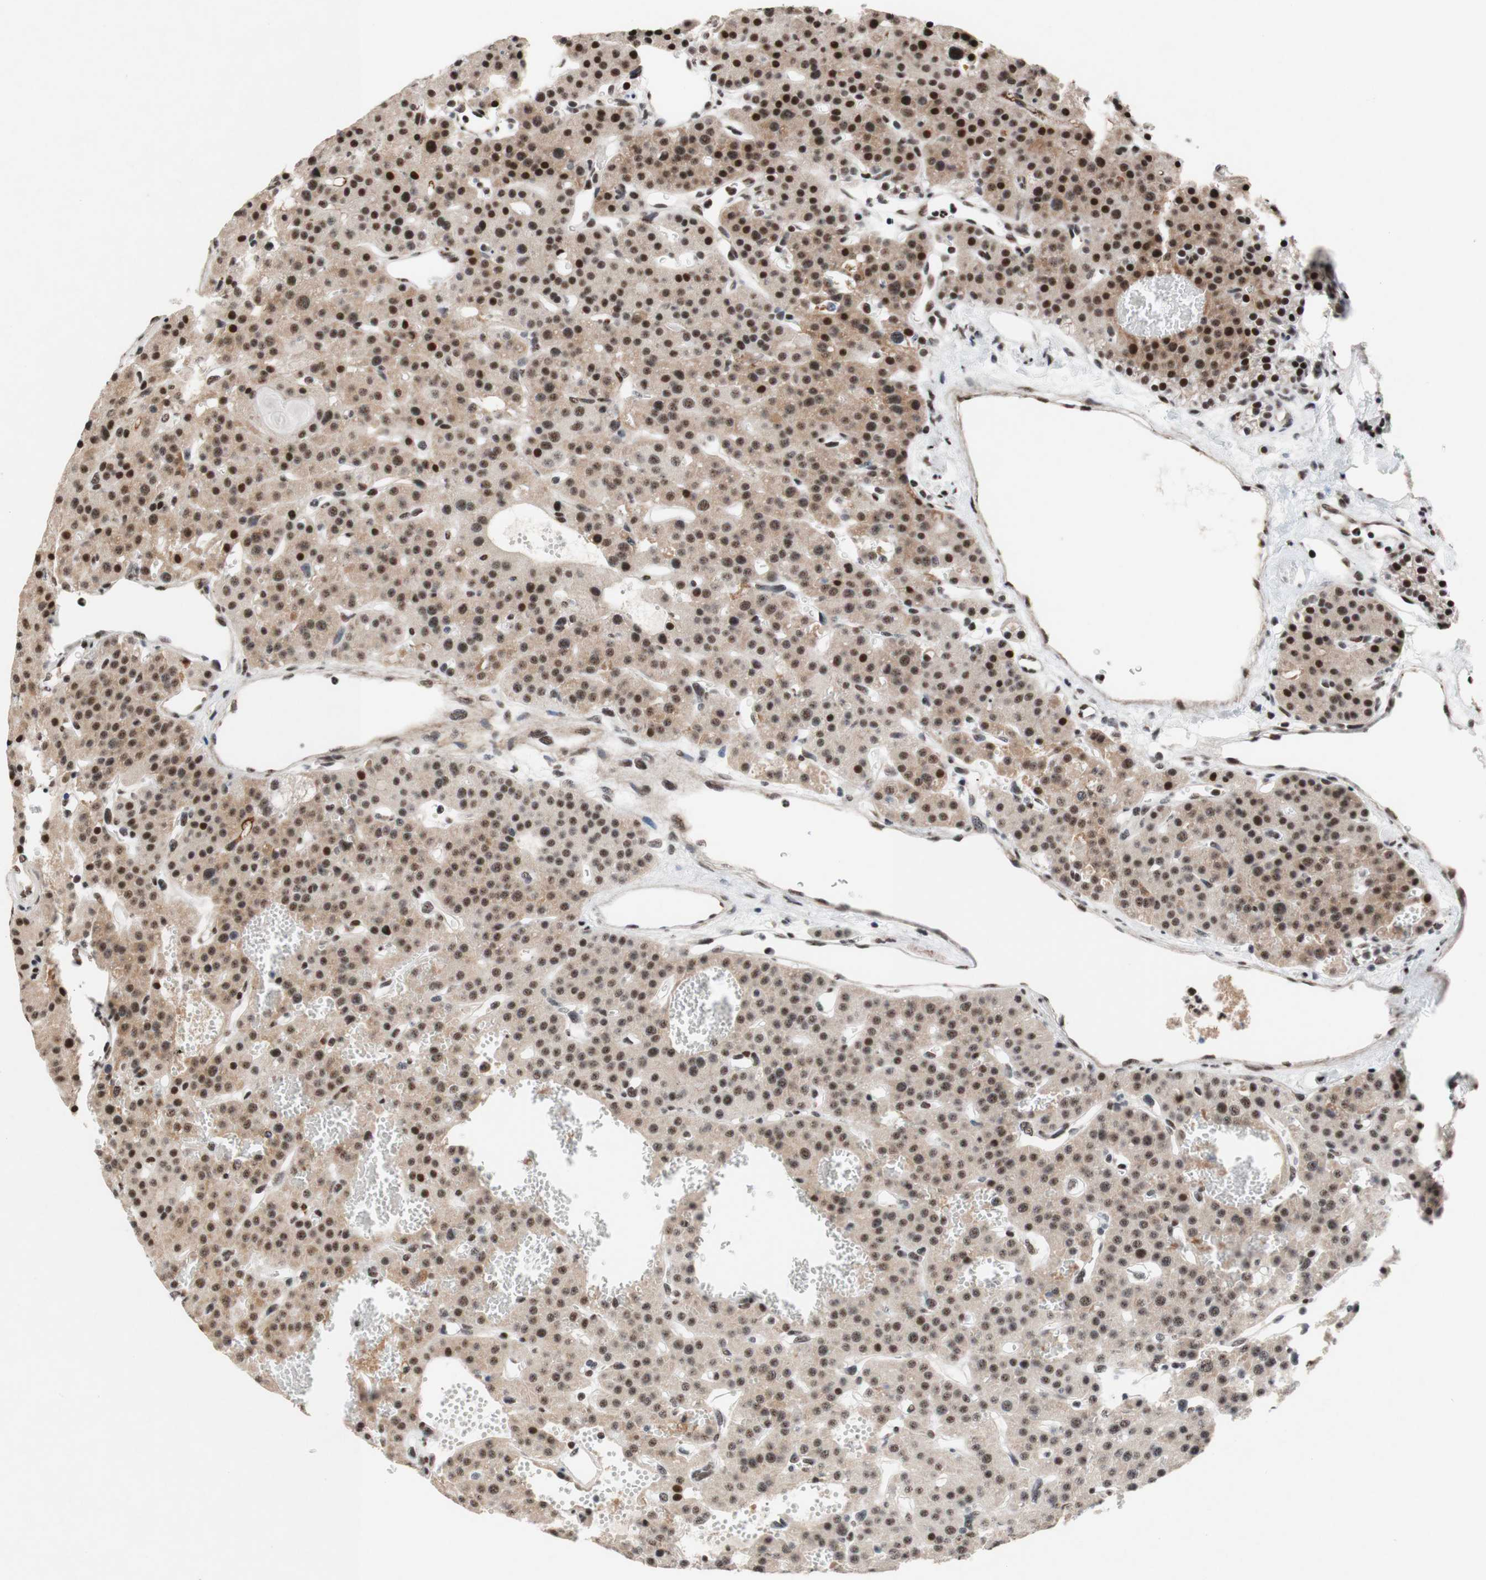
{"staining": {"intensity": "strong", "quantity": "25%-75%", "location": "cytoplasmic/membranous,nuclear"}, "tissue": "parathyroid gland", "cell_type": "Glandular cells", "image_type": "normal", "snomed": [{"axis": "morphology", "description": "Normal tissue, NOS"}, {"axis": "morphology", "description": "Adenoma, NOS"}, {"axis": "topography", "description": "Parathyroid gland"}], "caption": "High-magnification brightfield microscopy of benign parathyroid gland stained with DAB (brown) and counterstained with hematoxylin (blue). glandular cells exhibit strong cytoplasmic/membranous,nuclear staining is identified in approximately25%-75% of cells.", "gene": "TLE1", "patient": {"sex": "female", "age": 81}}